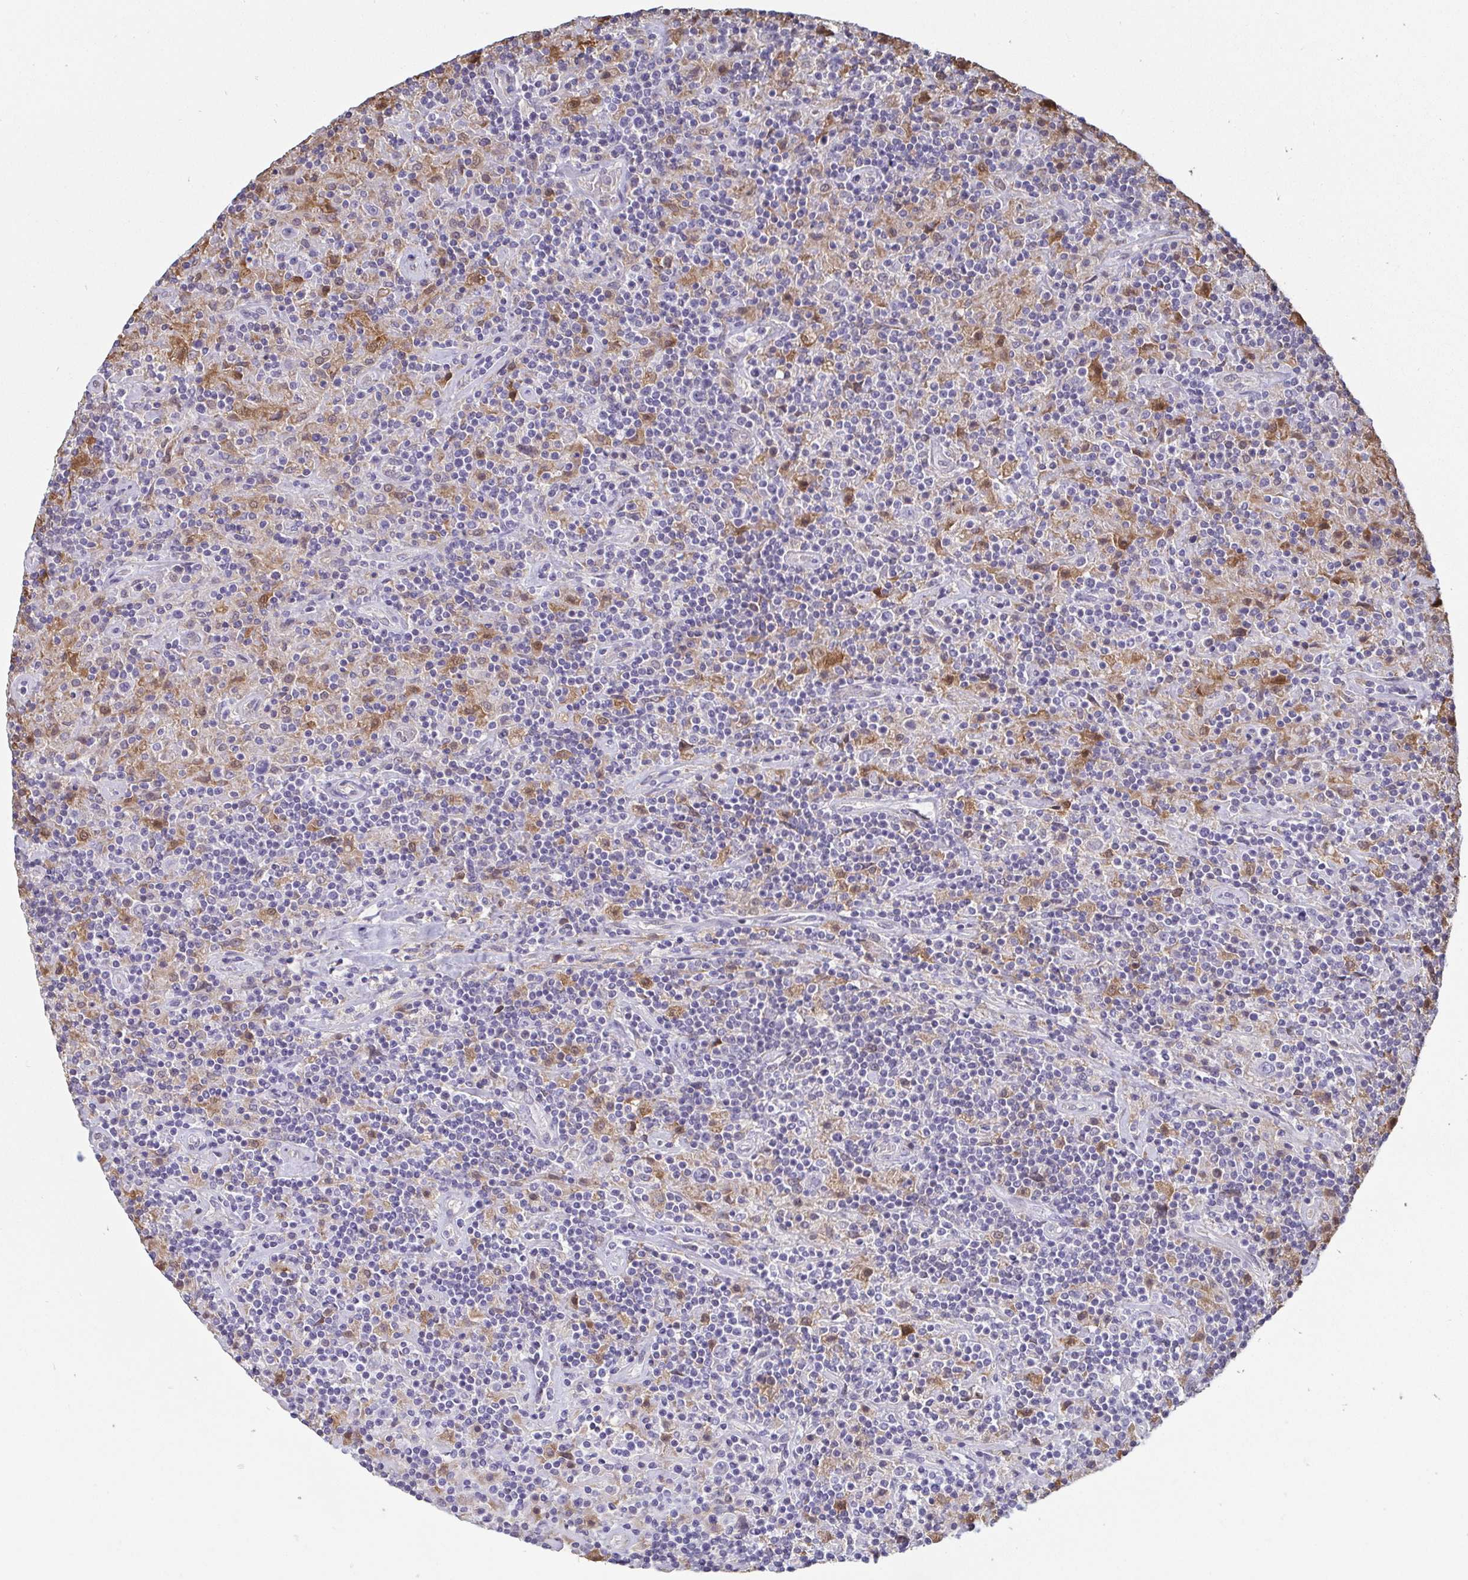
{"staining": {"intensity": "negative", "quantity": "none", "location": "none"}, "tissue": "lymphoma", "cell_type": "Tumor cells", "image_type": "cancer", "snomed": [{"axis": "morphology", "description": "Hodgkin's disease, NOS"}, {"axis": "topography", "description": "Lymph node"}], "caption": "A photomicrograph of lymphoma stained for a protein displays no brown staining in tumor cells.", "gene": "IDH1", "patient": {"sex": "male", "age": 70}}